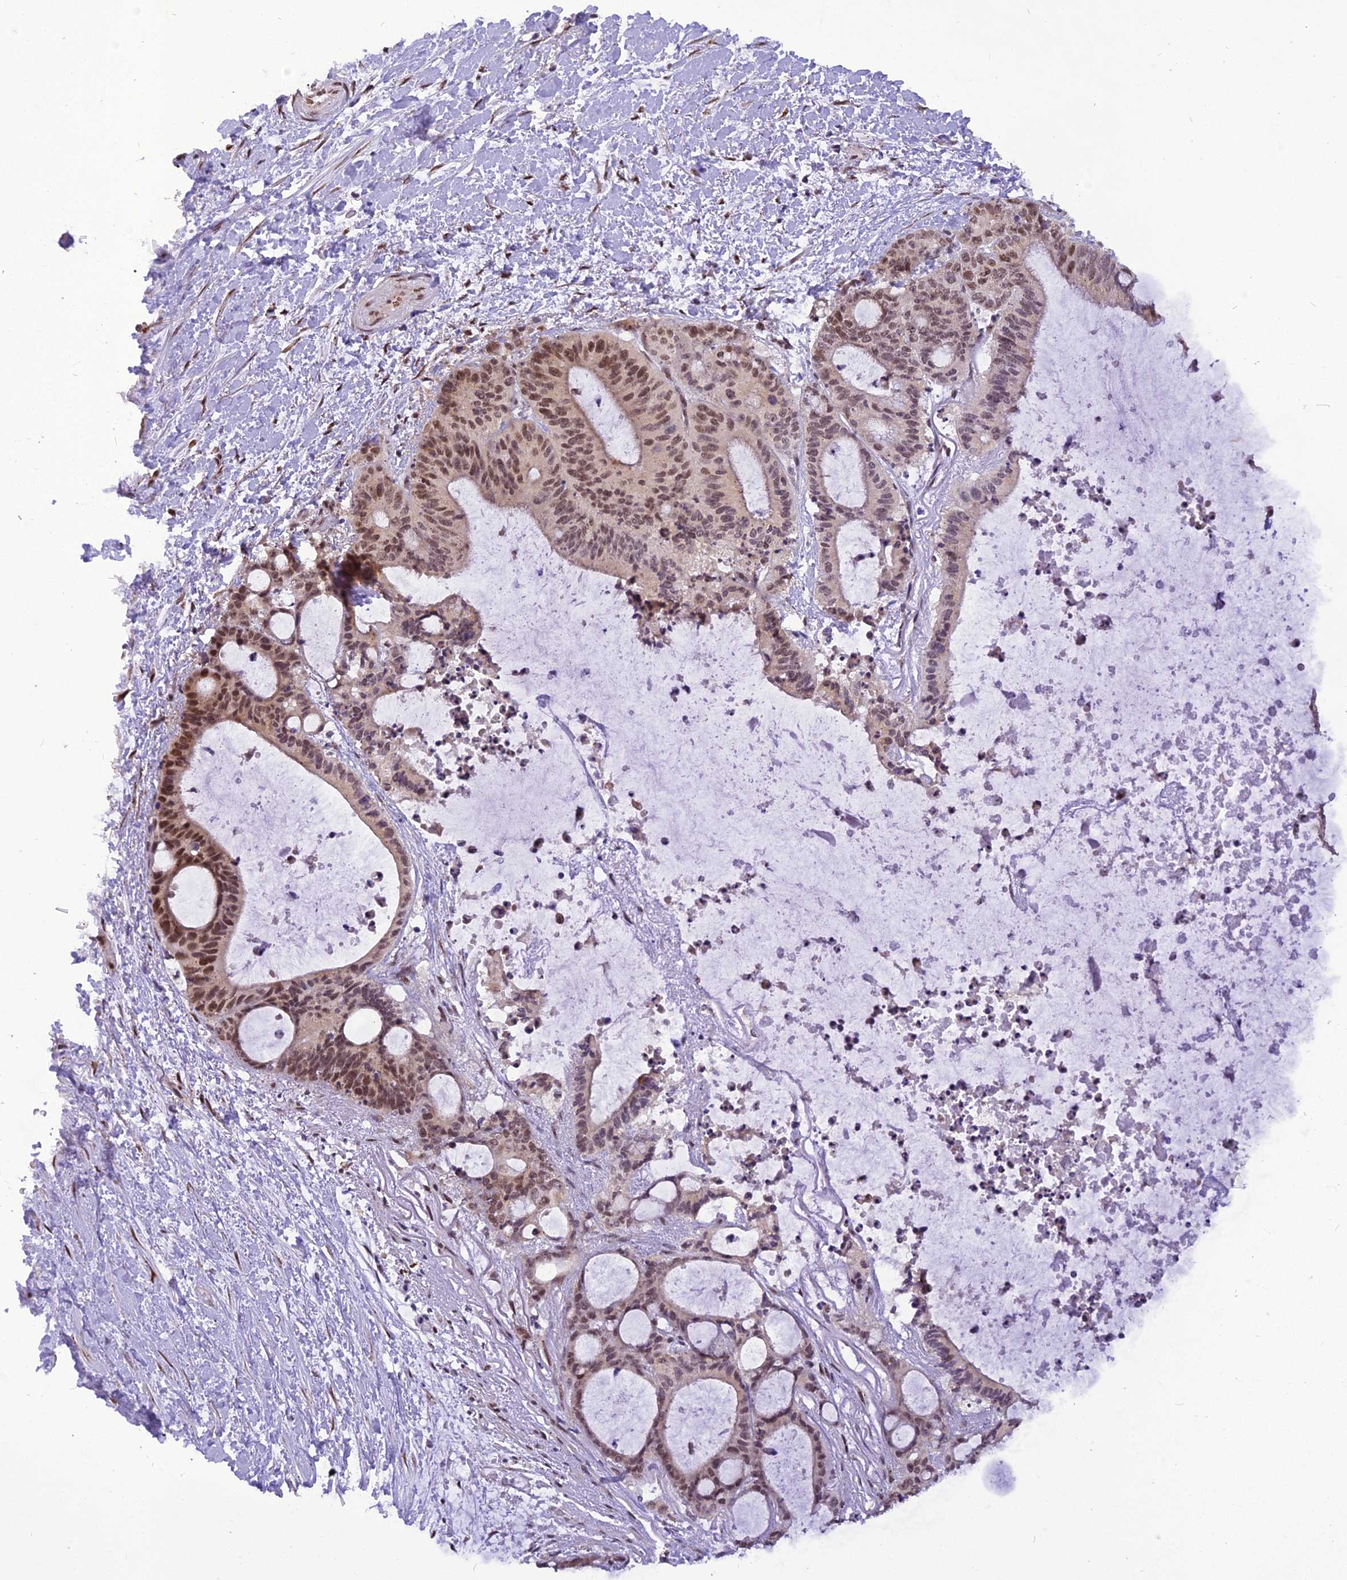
{"staining": {"intensity": "moderate", "quantity": ">75%", "location": "nuclear"}, "tissue": "liver cancer", "cell_type": "Tumor cells", "image_type": "cancer", "snomed": [{"axis": "morphology", "description": "Normal tissue, NOS"}, {"axis": "morphology", "description": "Cholangiocarcinoma"}, {"axis": "topography", "description": "Liver"}, {"axis": "topography", "description": "Peripheral nerve tissue"}], "caption": "The immunohistochemical stain shows moderate nuclear positivity in tumor cells of cholangiocarcinoma (liver) tissue.", "gene": "IRF2BP1", "patient": {"sex": "female", "age": 73}}